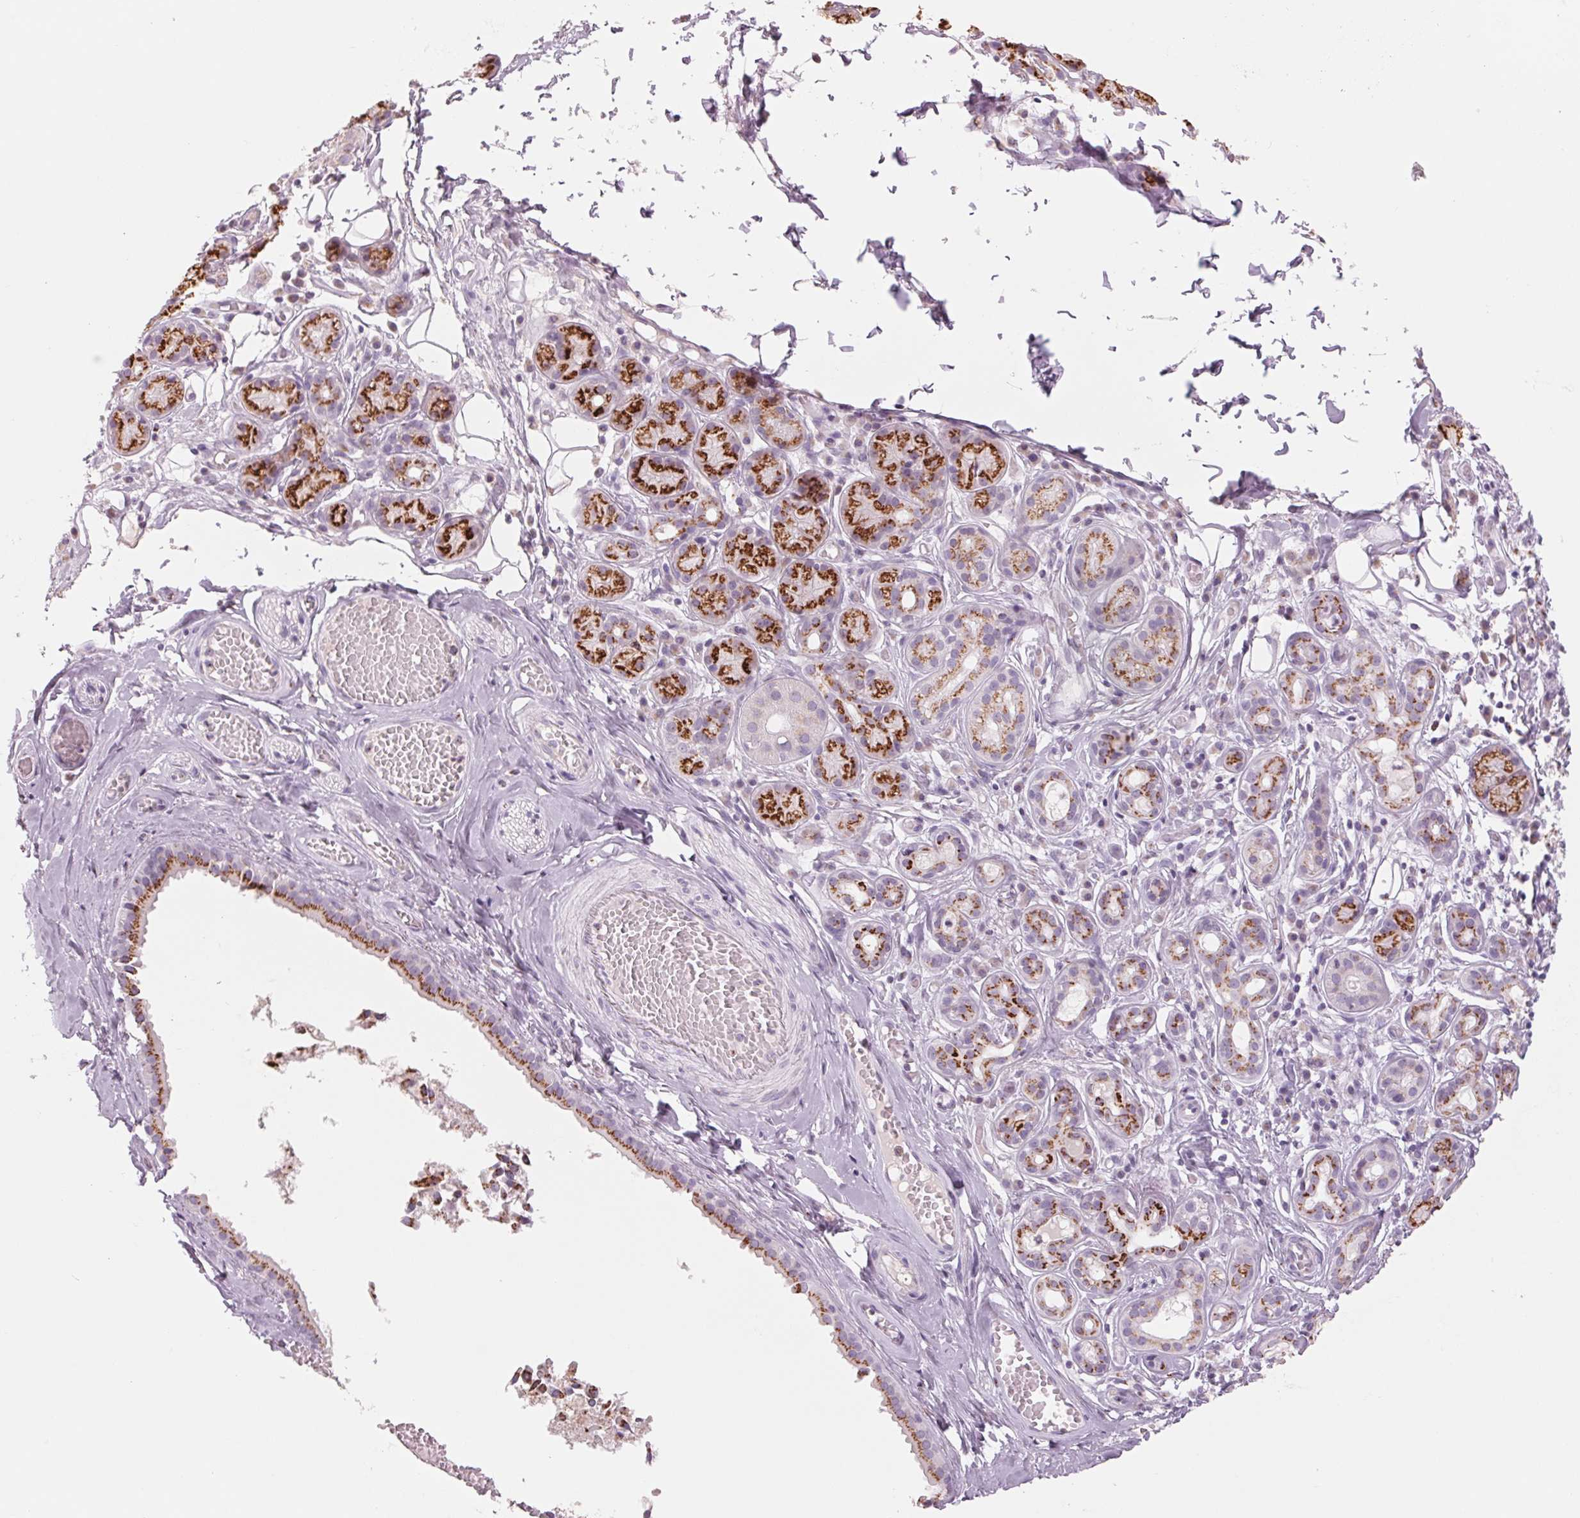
{"staining": {"intensity": "strong", "quantity": "25%-75%", "location": "cytoplasmic/membranous"}, "tissue": "salivary gland", "cell_type": "Glandular cells", "image_type": "normal", "snomed": [{"axis": "morphology", "description": "Normal tissue, NOS"}, {"axis": "topography", "description": "Salivary gland"}, {"axis": "topography", "description": "Peripheral nerve tissue"}], "caption": "About 25%-75% of glandular cells in unremarkable salivary gland display strong cytoplasmic/membranous protein expression as visualized by brown immunohistochemical staining.", "gene": "GALNT7", "patient": {"sex": "male", "age": 71}}